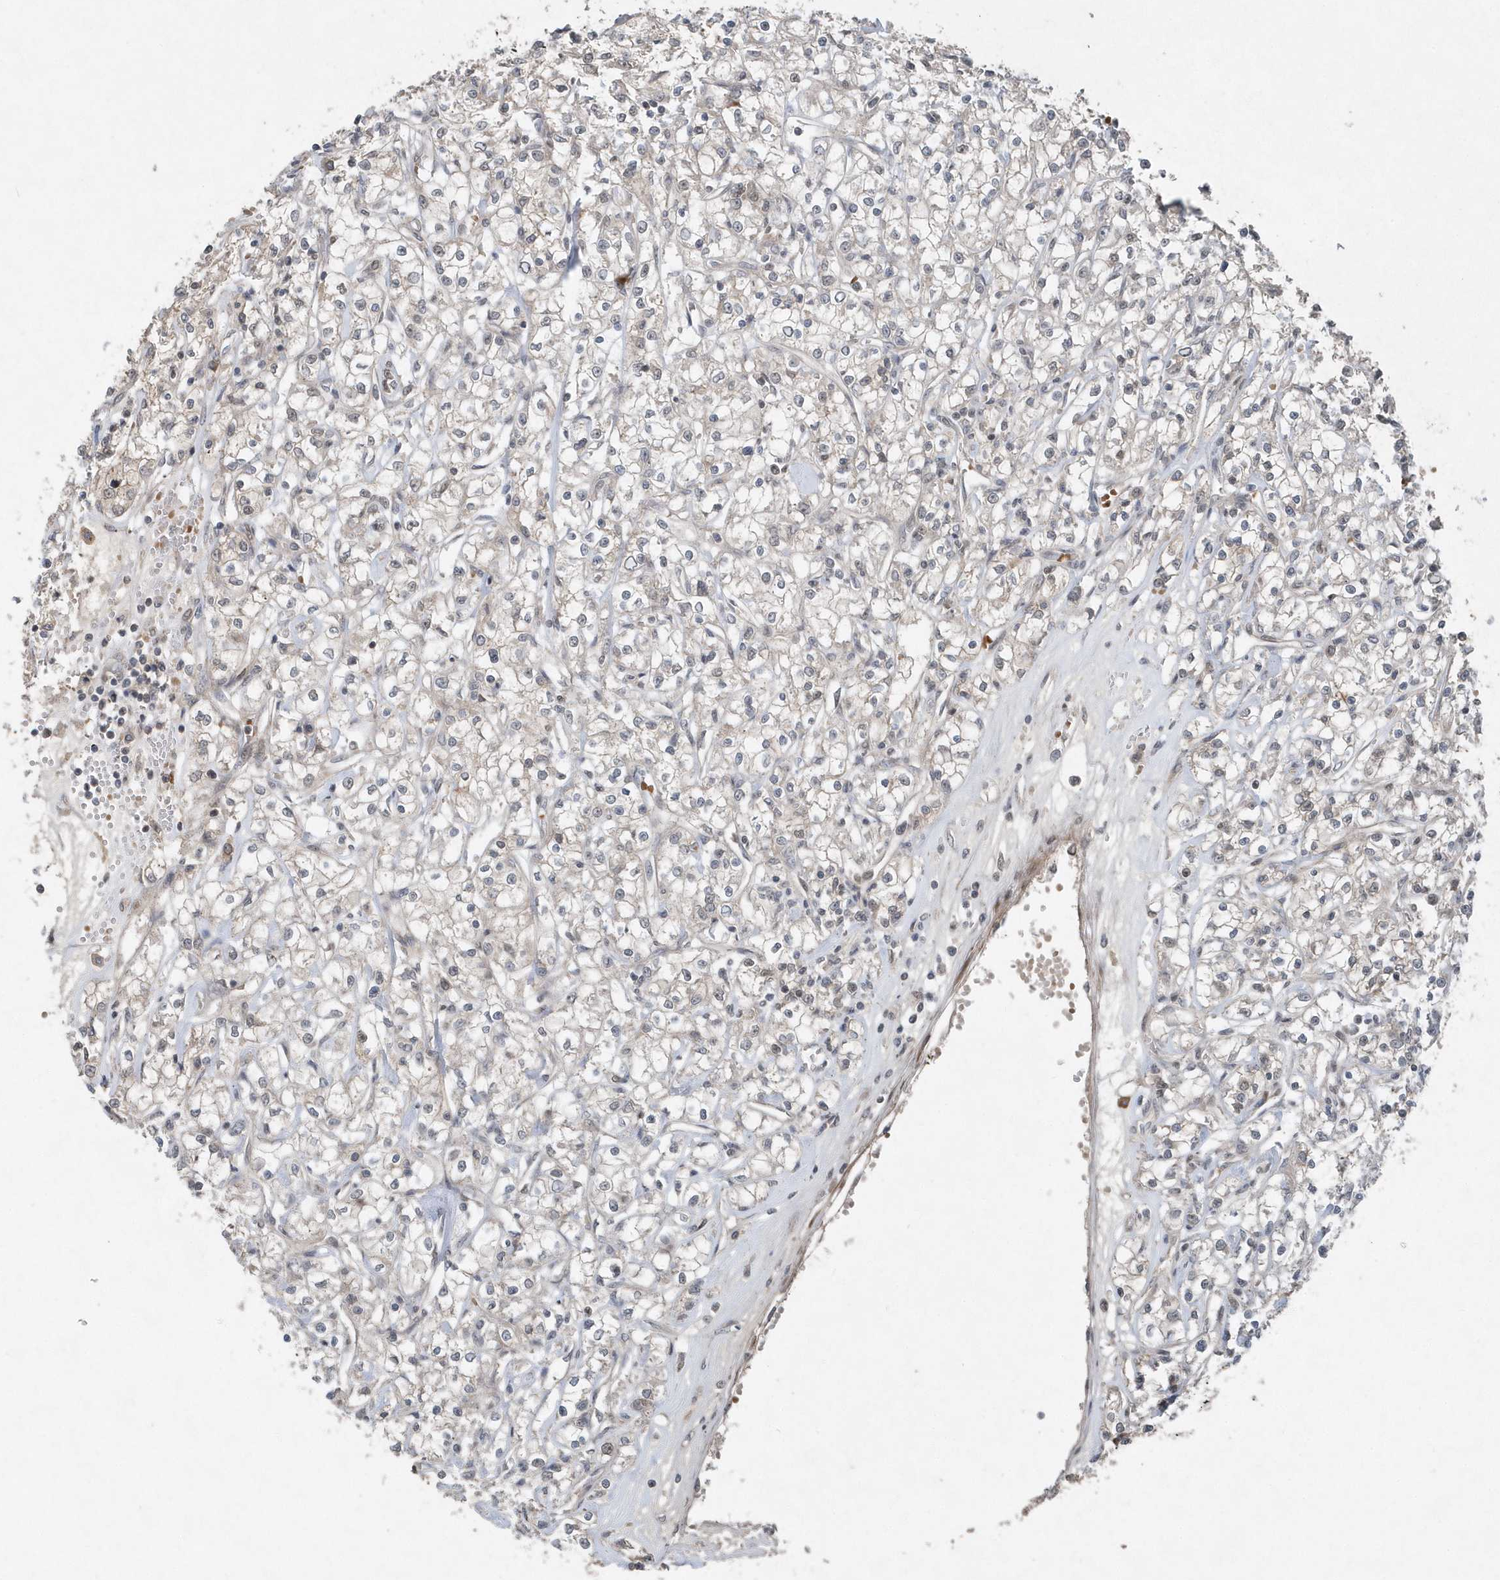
{"staining": {"intensity": "negative", "quantity": "none", "location": "none"}, "tissue": "renal cancer", "cell_type": "Tumor cells", "image_type": "cancer", "snomed": [{"axis": "morphology", "description": "Adenocarcinoma, NOS"}, {"axis": "topography", "description": "Kidney"}], "caption": "High magnification brightfield microscopy of renal cancer (adenocarcinoma) stained with DAB (brown) and counterstained with hematoxylin (blue): tumor cells show no significant staining.", "gene": "QTRT2", "patient": {"sex": "female", "age": 59}}